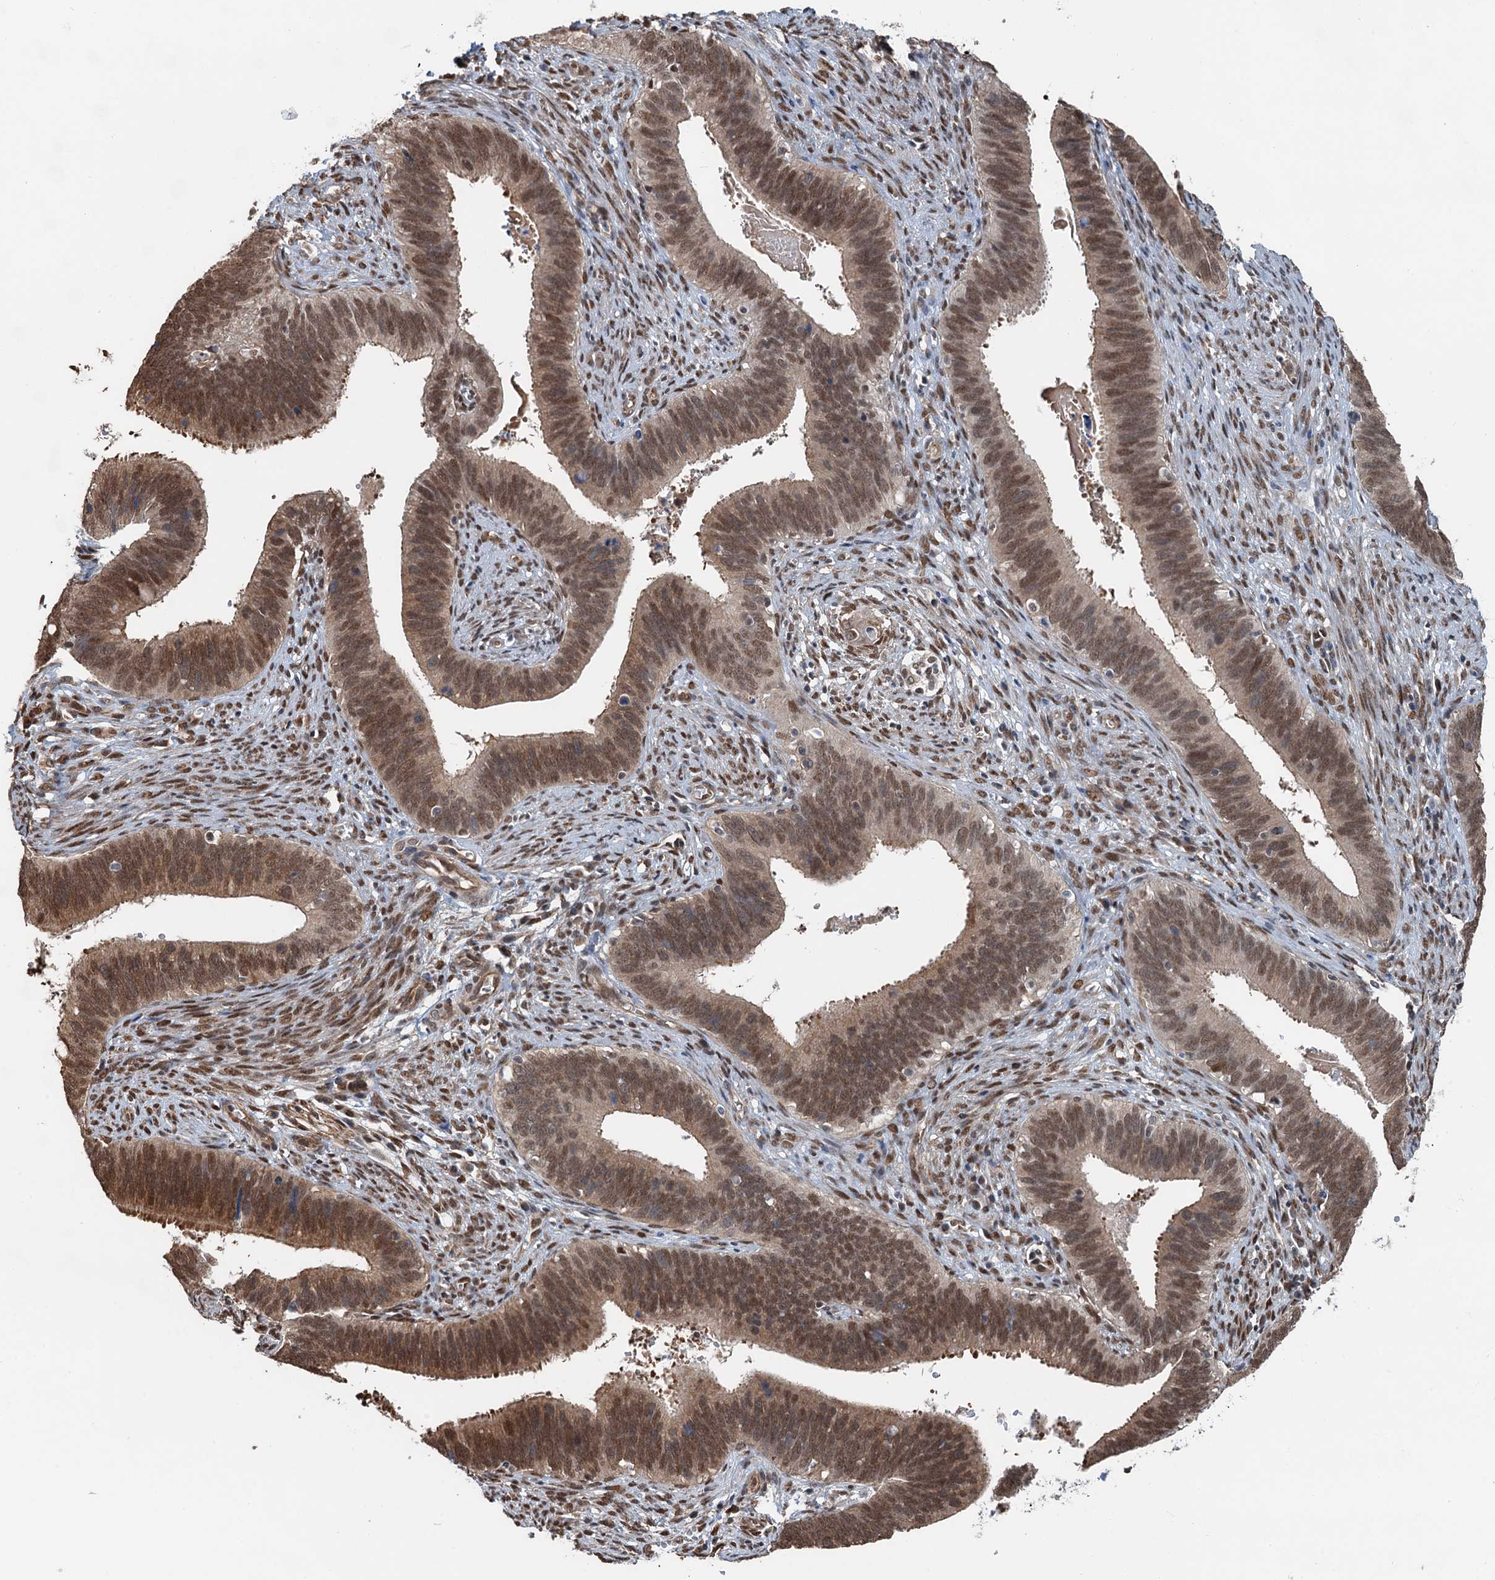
{"staining": {"intensity": "moderate", "quantity": ">75%", "location": "nuclear"}, "tissue": "cervical cancer", "cell_type": "Tumor cells", "image_type": "cancer", "snomed": [{"axis": "morphology", "description": "Adenocarcinoma, NOS"}, {"axis": "topography", "description": "Cervix"}], "caption": "About >75% of tumor cells in adenocarcinoma (cervical) show moderate nuclear protein expression as visualized by brown immunohistochemical staining.", "gene": "CFDP1", "patient": {"sex": "female", "age": 42}}